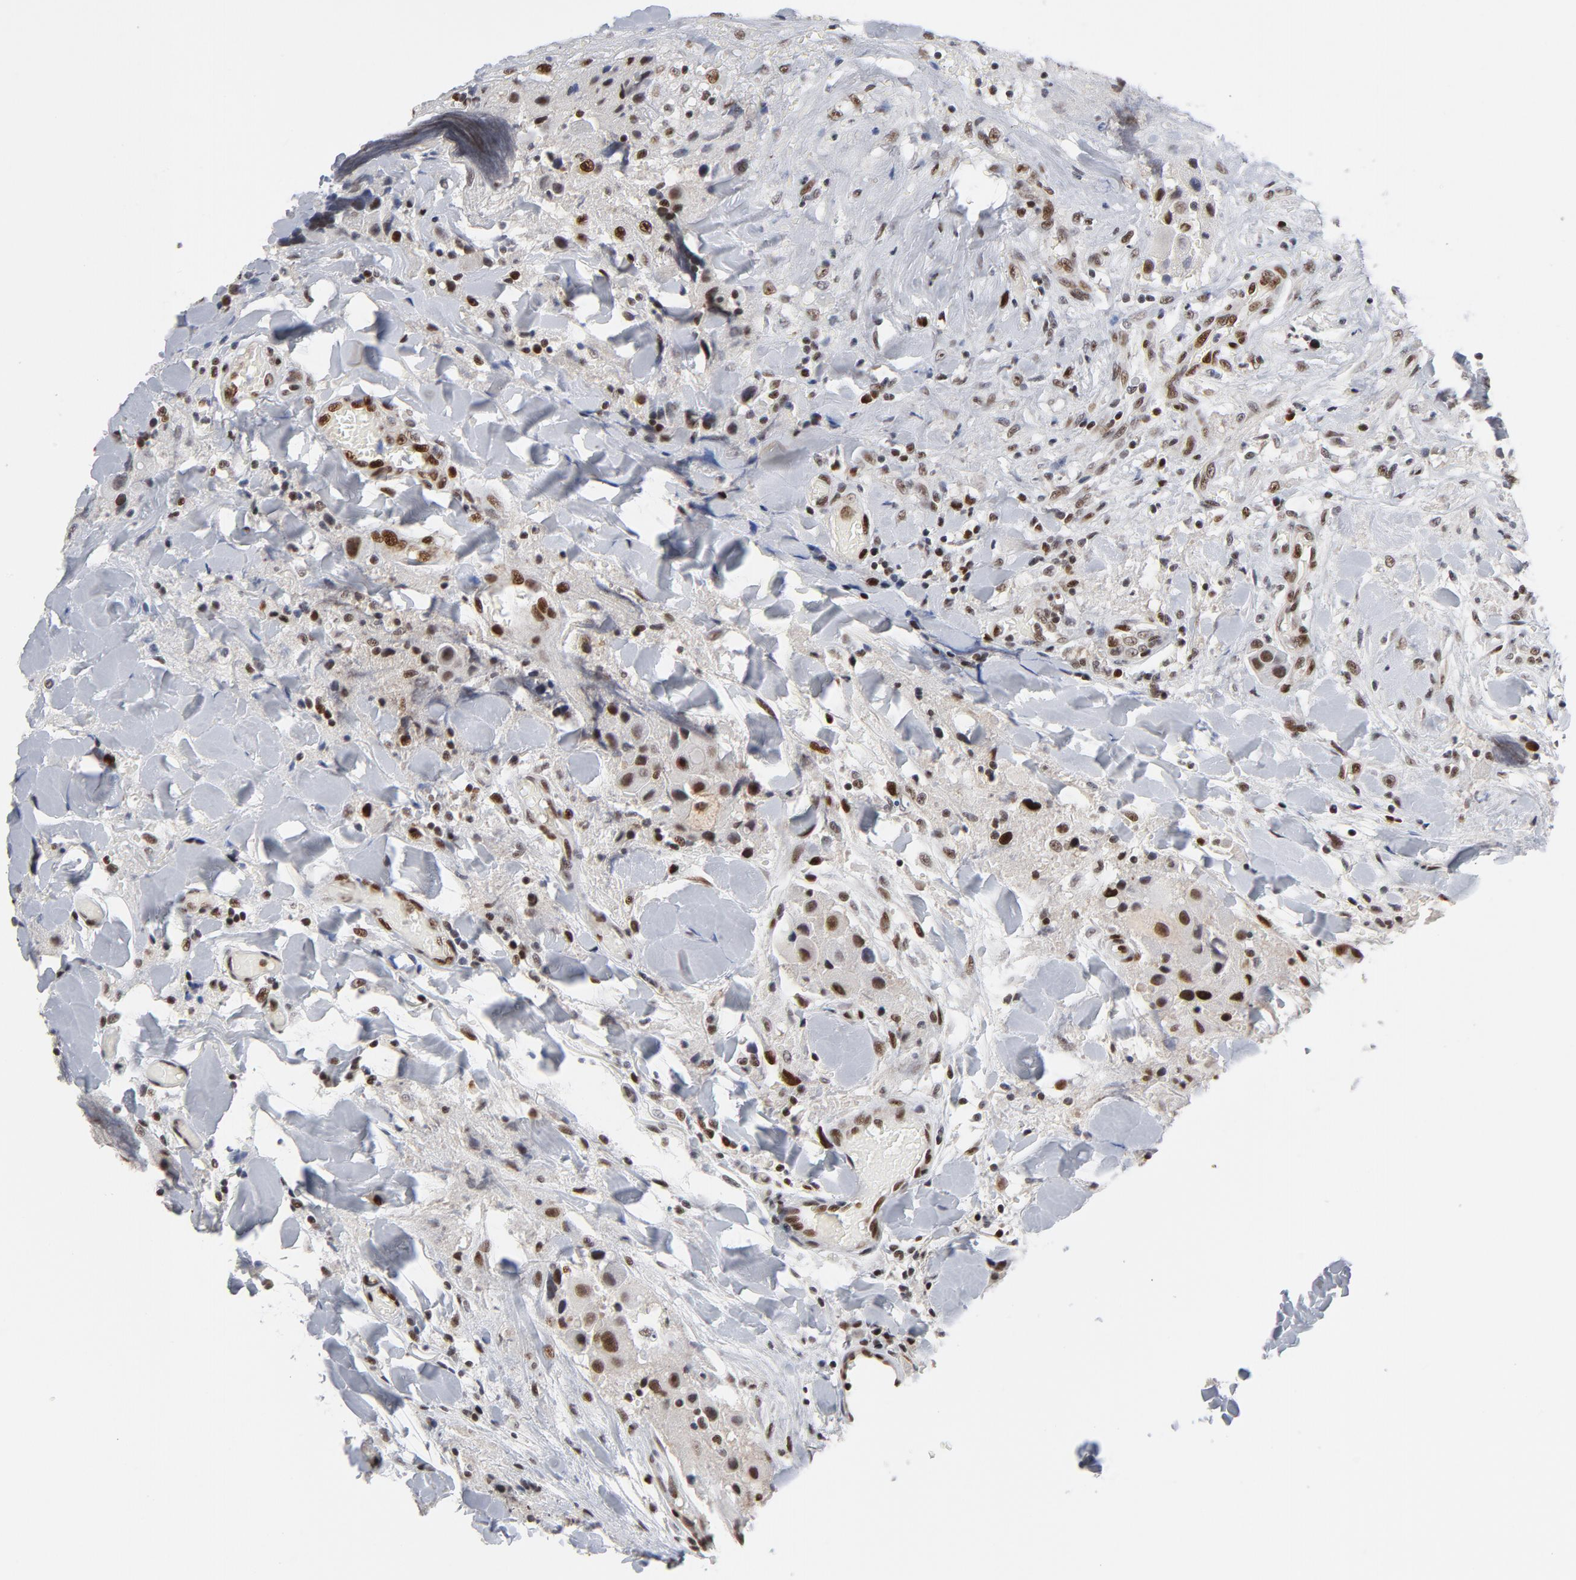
{"staining": {"intensity": "moderate", "quantity": ">75%", "location": "nuclear"}, "tissue": "head and neck cancer", "cell_type": "Tumor cells", "image_type": "cancer", "snomed": [{"axis": "morphology", "description": "Normal tissue, NOS"}, {"axis": "morphology", "description": "Adenocarcinoma, NOS"}, {"axis": "topography", "description": "Salivary gland"}, {"axis": "topography", "description": "Head-Neck"}], "caption": "Human head and neck adenocarcinoma stained with a brown dye displays moderate nuclear positive expression in about >75% of tumor cells.", "gene": "RFC4", "patient": {"sex": "male", "age": 80}}